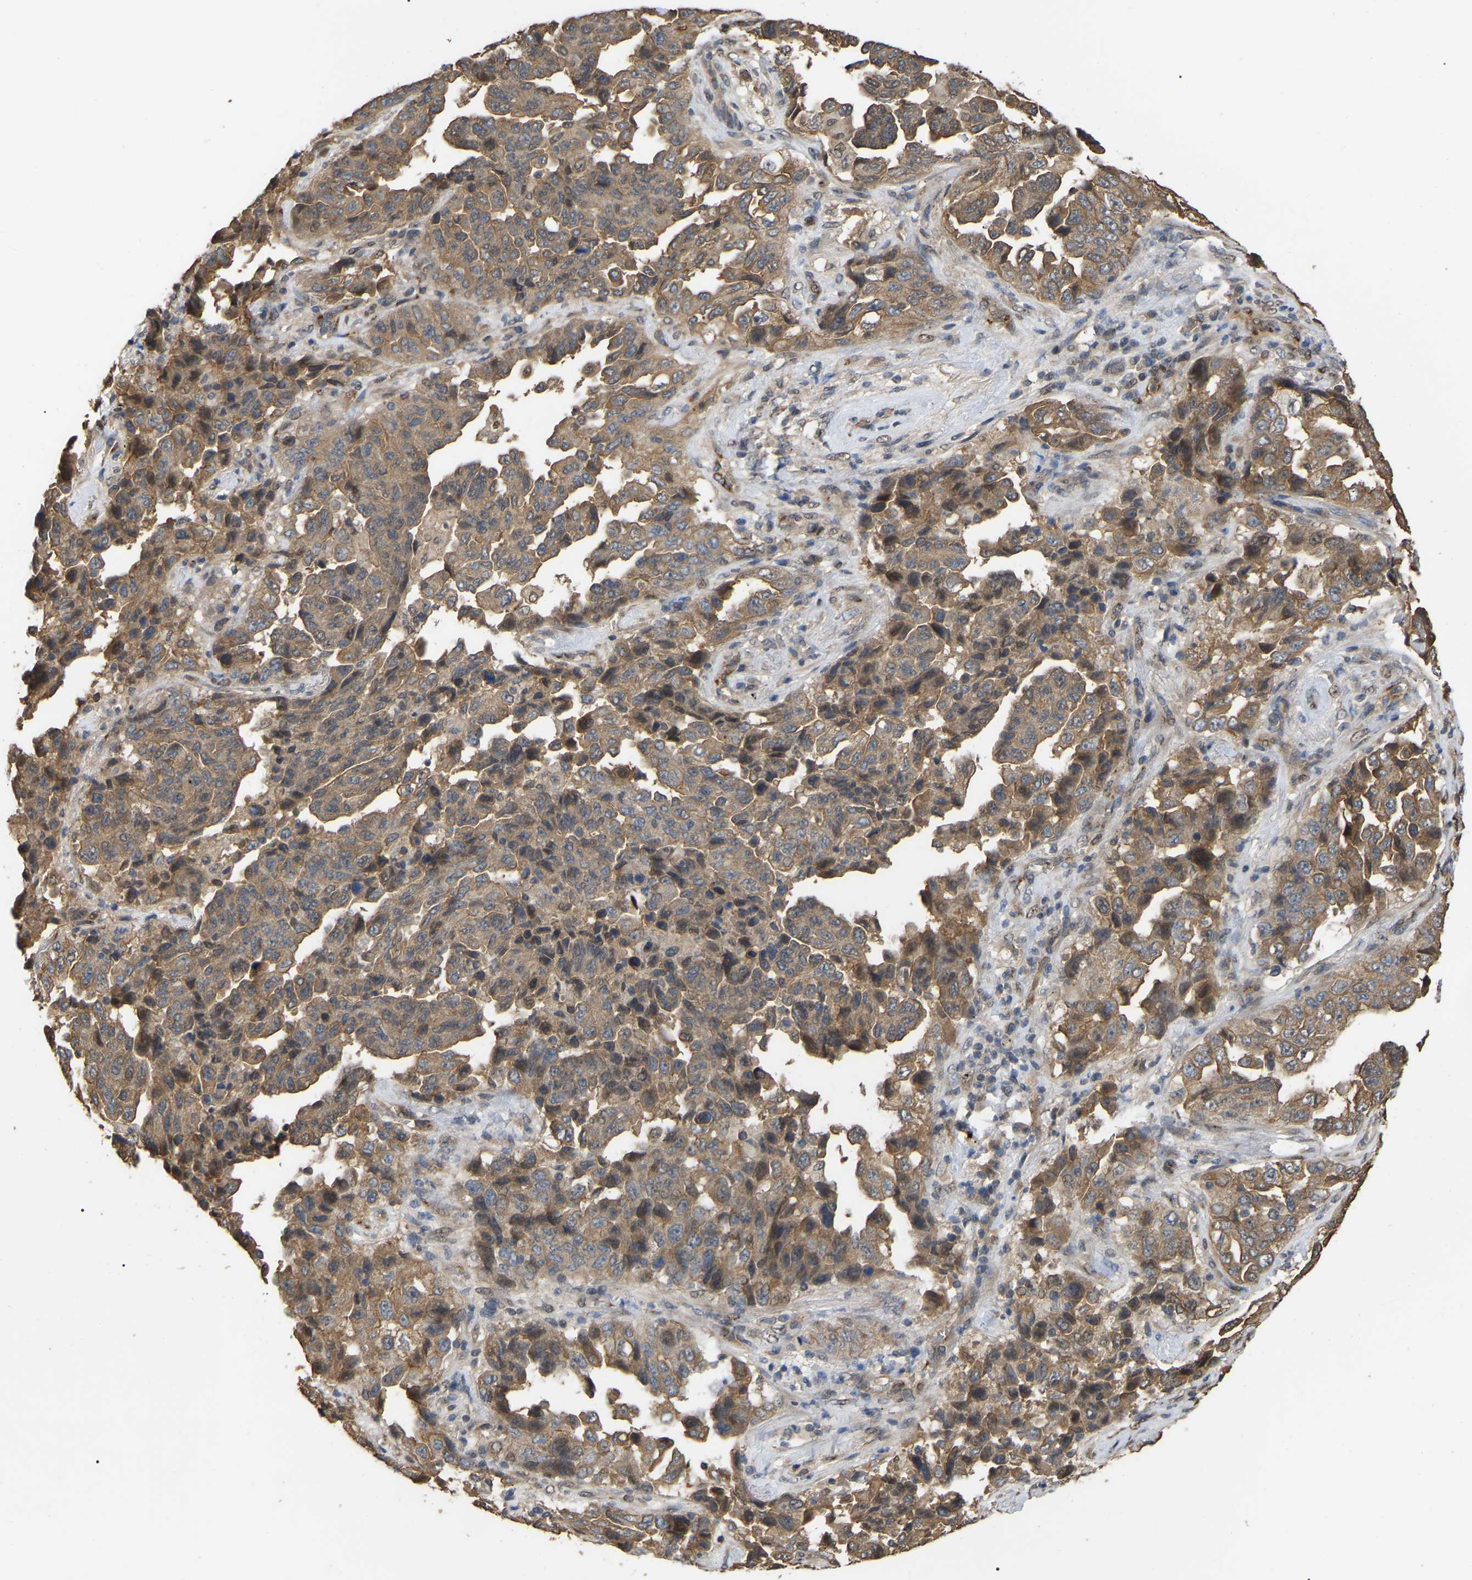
{"staining": {"intensity": "moderate", "quantity": ">75%", "location": "cytoplasmic/membranous"}, "tissue": "lung cancer", "cell_type": "Tumor cells", "image_type": "cancer", "snomed": [{"axis": "morphology", "description": "Adenocarcinoma, NOS"}, {"axis": "topography", "description": "Lung"}], "caption": "The histopathology image shows a brown stain indicating the presence of a protein in the cytoplasmic/membranous of tumor cells in lung adenocarcinoma. (Stains: DAB in brown, nuclei in blue, Microscopy: brightfield microscopy at high magnification).", "gene": "FAM219A", "patient": {"sex": "female", "age": 51}}